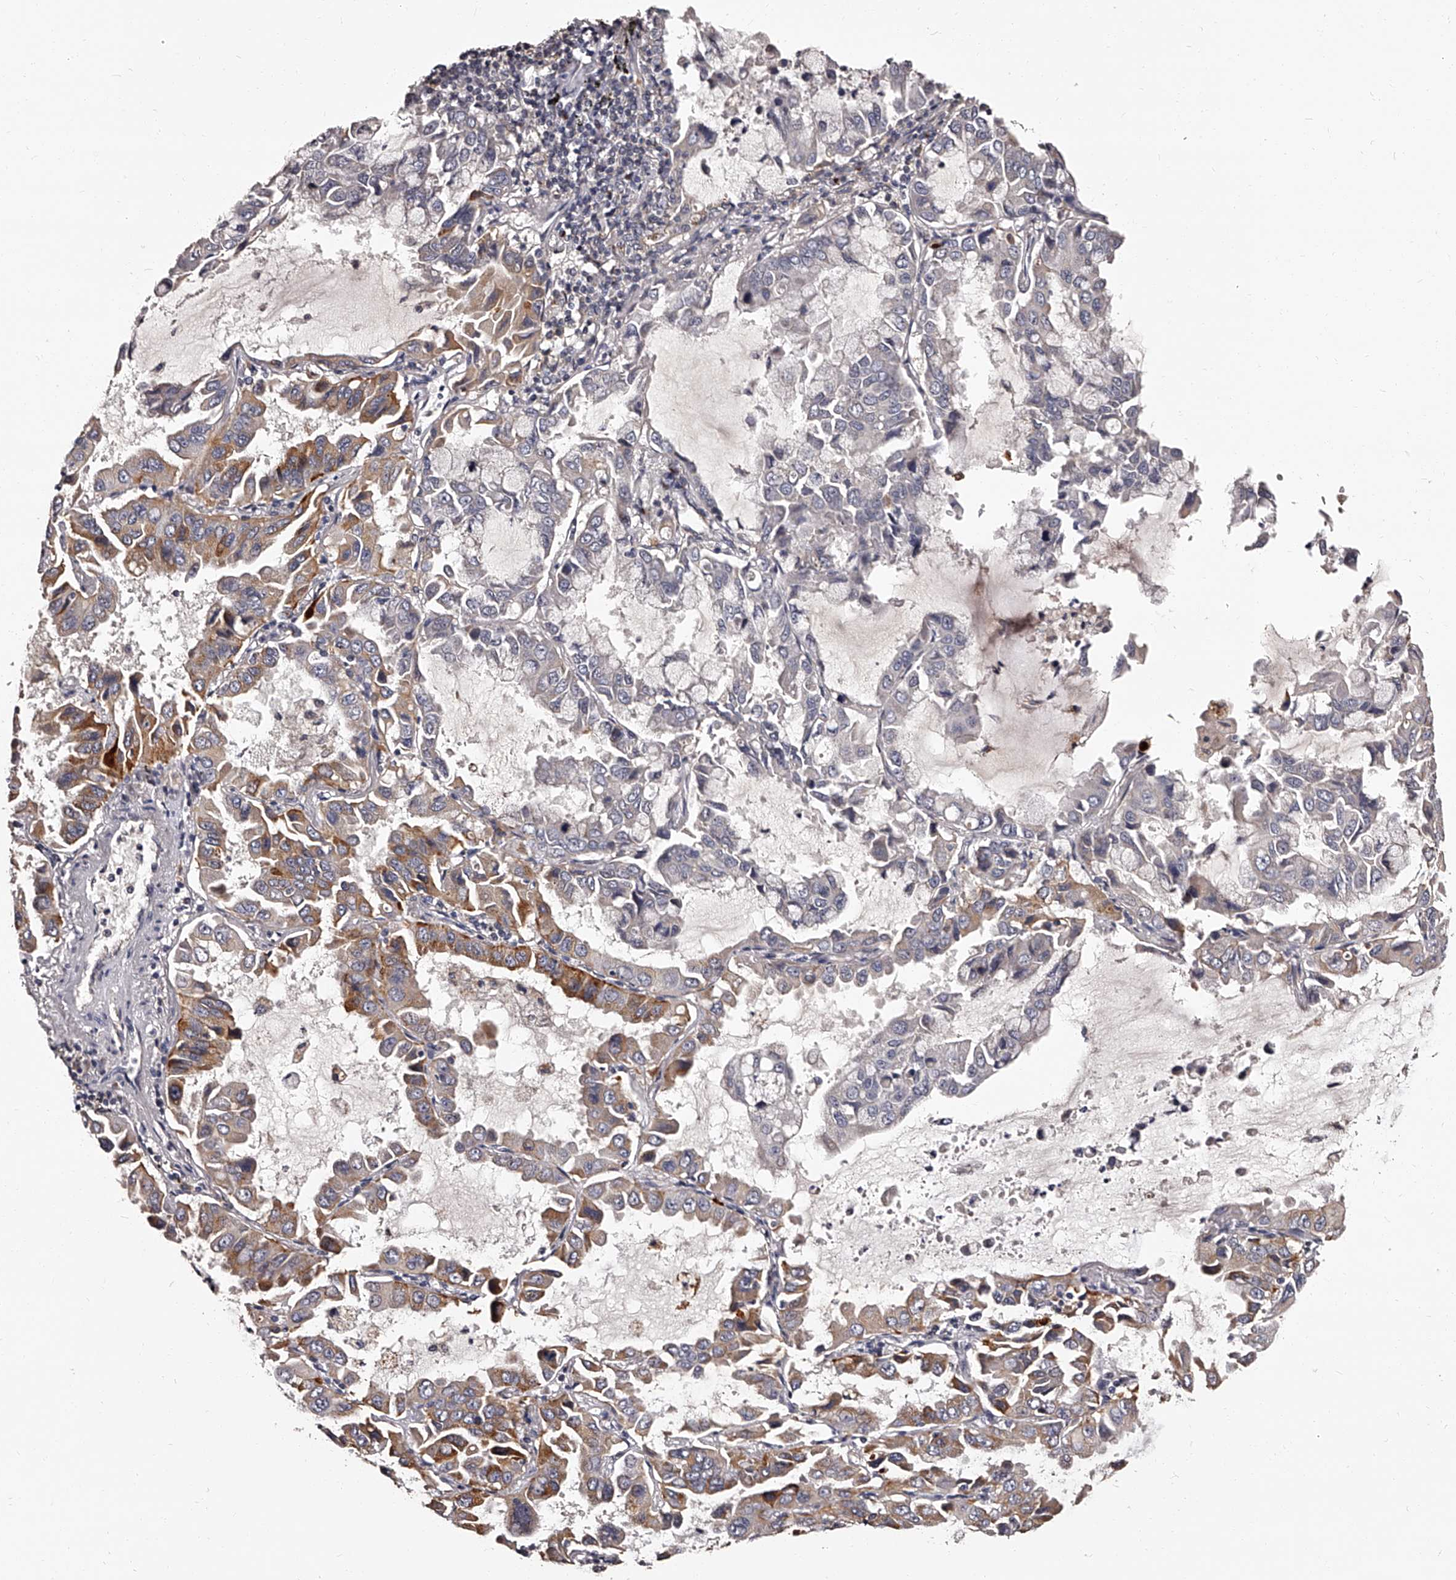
{"staining": {"intensity": "moderate", "quantity": "<25%", "location": "cytoplasmic/membranous"}, "tissue": "lung cancer", "cell_type": "Tumor cells", "image_type": "cancer", "snomed": [{"axis": "morphology", "description": "Adenocarcinoma, NOS"}, {"axis": "topography", "description": "Lung"}], "caption": "Protein expression analysis of human lung adenocarcinoma reveals moderate cytoplasmic/membranous expression in about <25% of tumor cells.", "gene": "RSC1A1", "patient": {"sex": "male", "age": 64}}